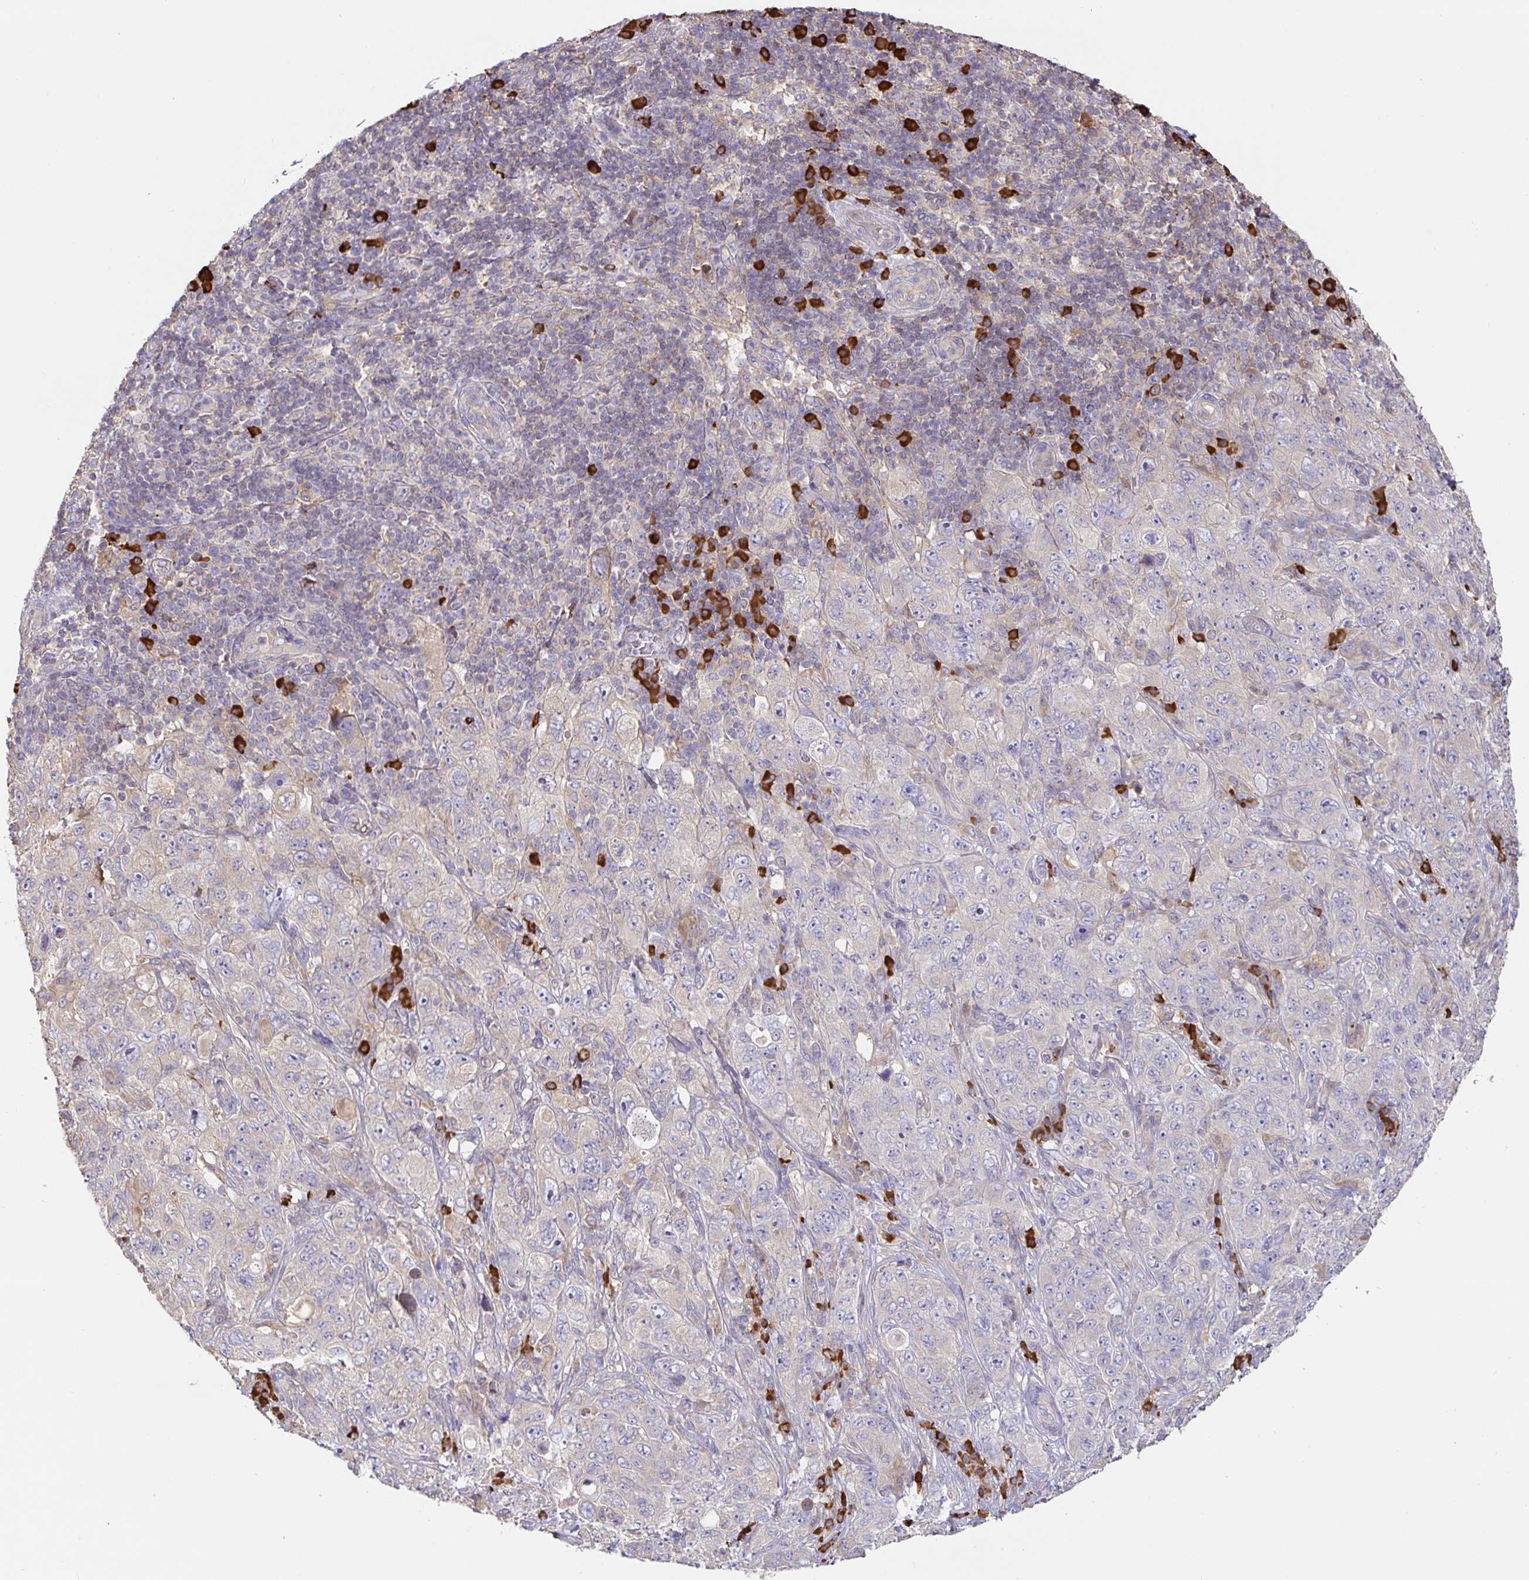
{"staining": {"intensity": "negative", "quantity": "none", "location": "none"}, "tissue": "pancreatic cancer", "cell_type": "Tumor cells", "image_type": "cancer", "snomed": [{"axis": "morphology", "description": "Adenocarcinoma, NOS"}, {"axis": "topography", "description": "Pancreas"}], "caption": "Protein analysis of adenocarcinoma (pancreatic) displays no significant expression in tumor cells.", "gene": "HAGH", "patient": {"sex": "male", "age": 68}}